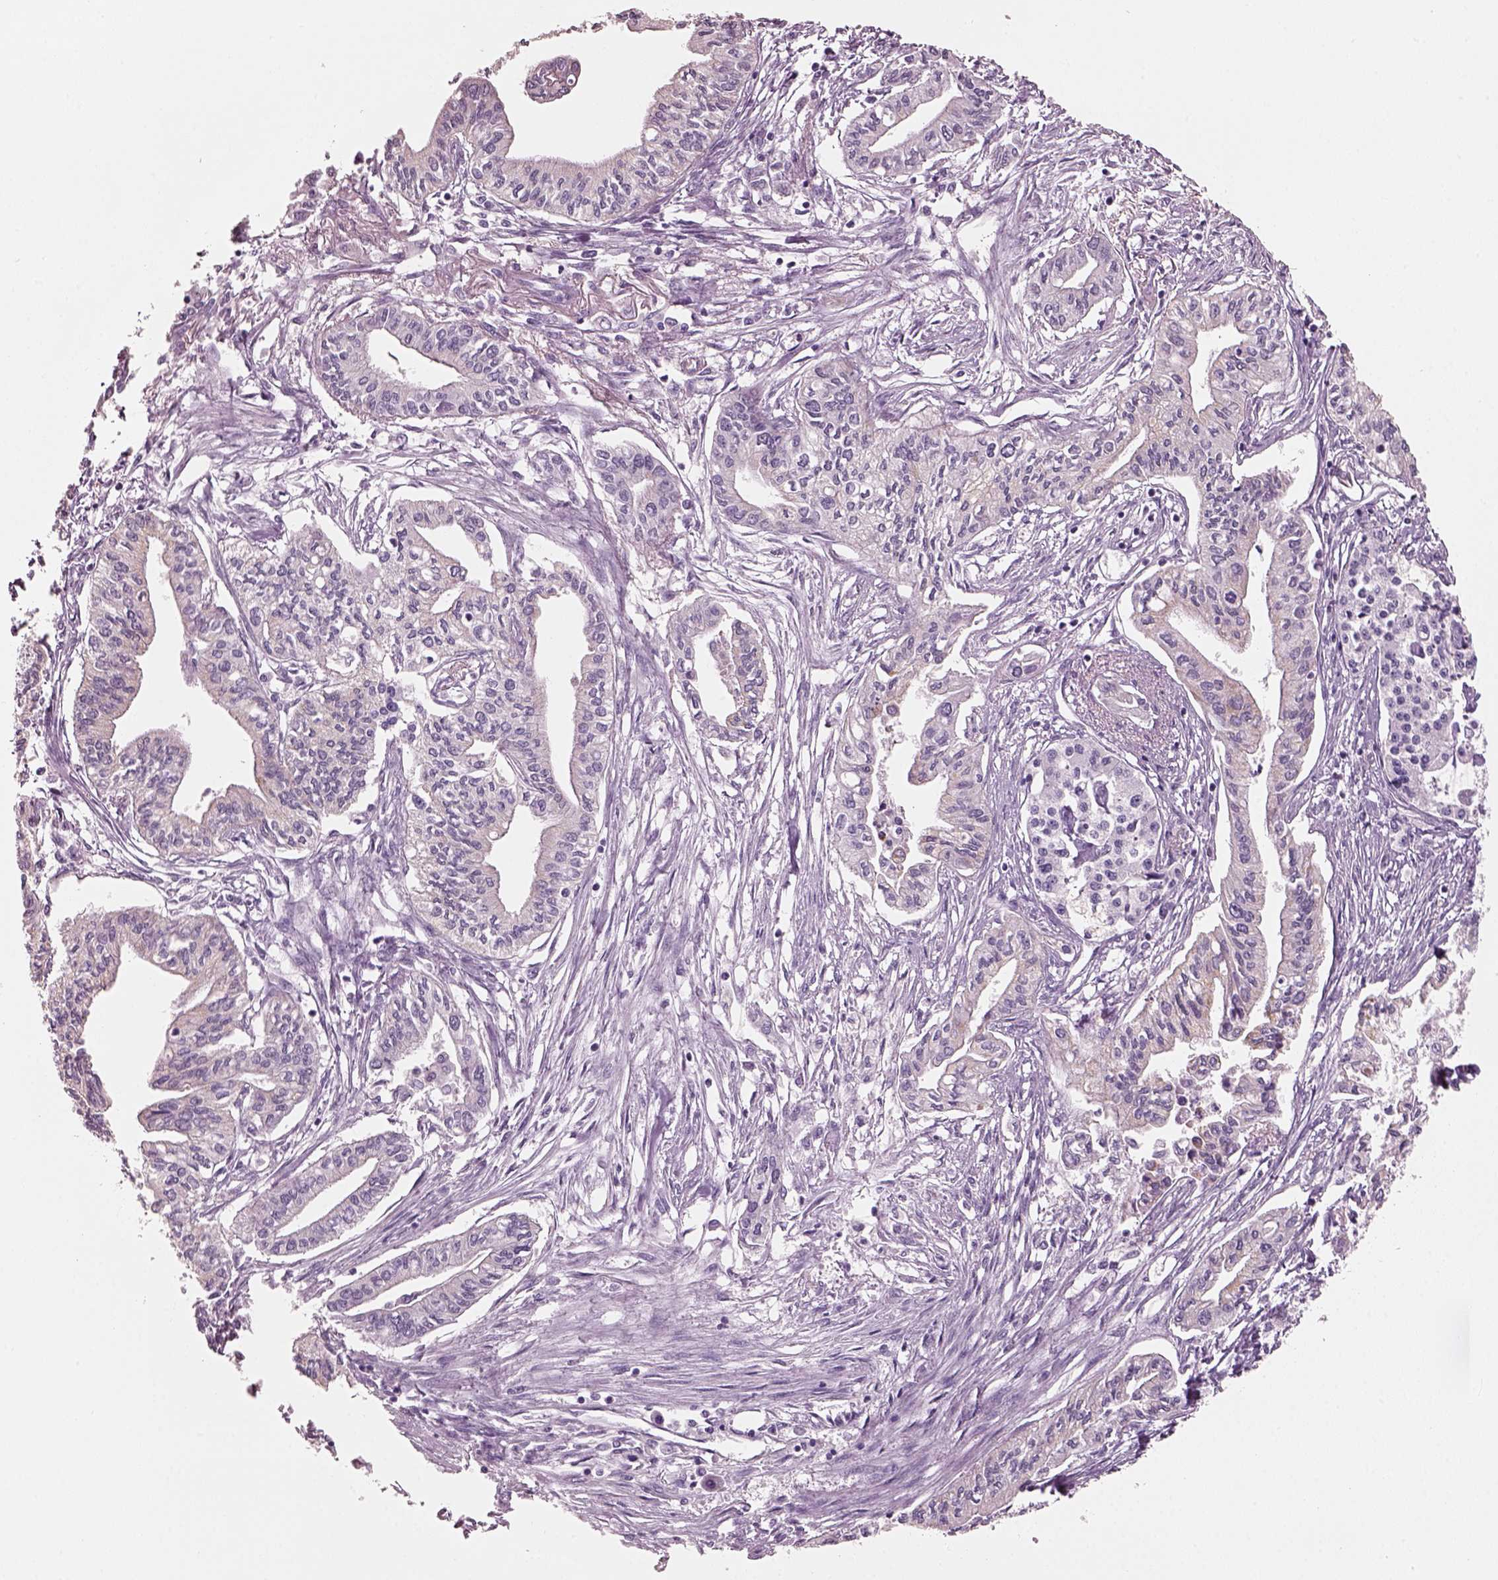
{"staining": {"intensity": "negative", "quantity": "none", "location": "none"}, "tissue": "pancreatic cancer", "cell_type": "Tumor cells", "image_type": "cancer", "snomed": [{"axis": "morphology", "description": "Adenocarcinoma, NOS"}, {"axis": "topography", "description": "Pancreas"}], "caption": "Immunohistochemistry image of neoplastic tissue: human pancreatic cancer stained with DAB (3,3'-diaminobenzidine) reveals no significant protein staining in tumor cells.", "gene": "ELSPBP1", "patient": {"sex": "male", "age": 60}}